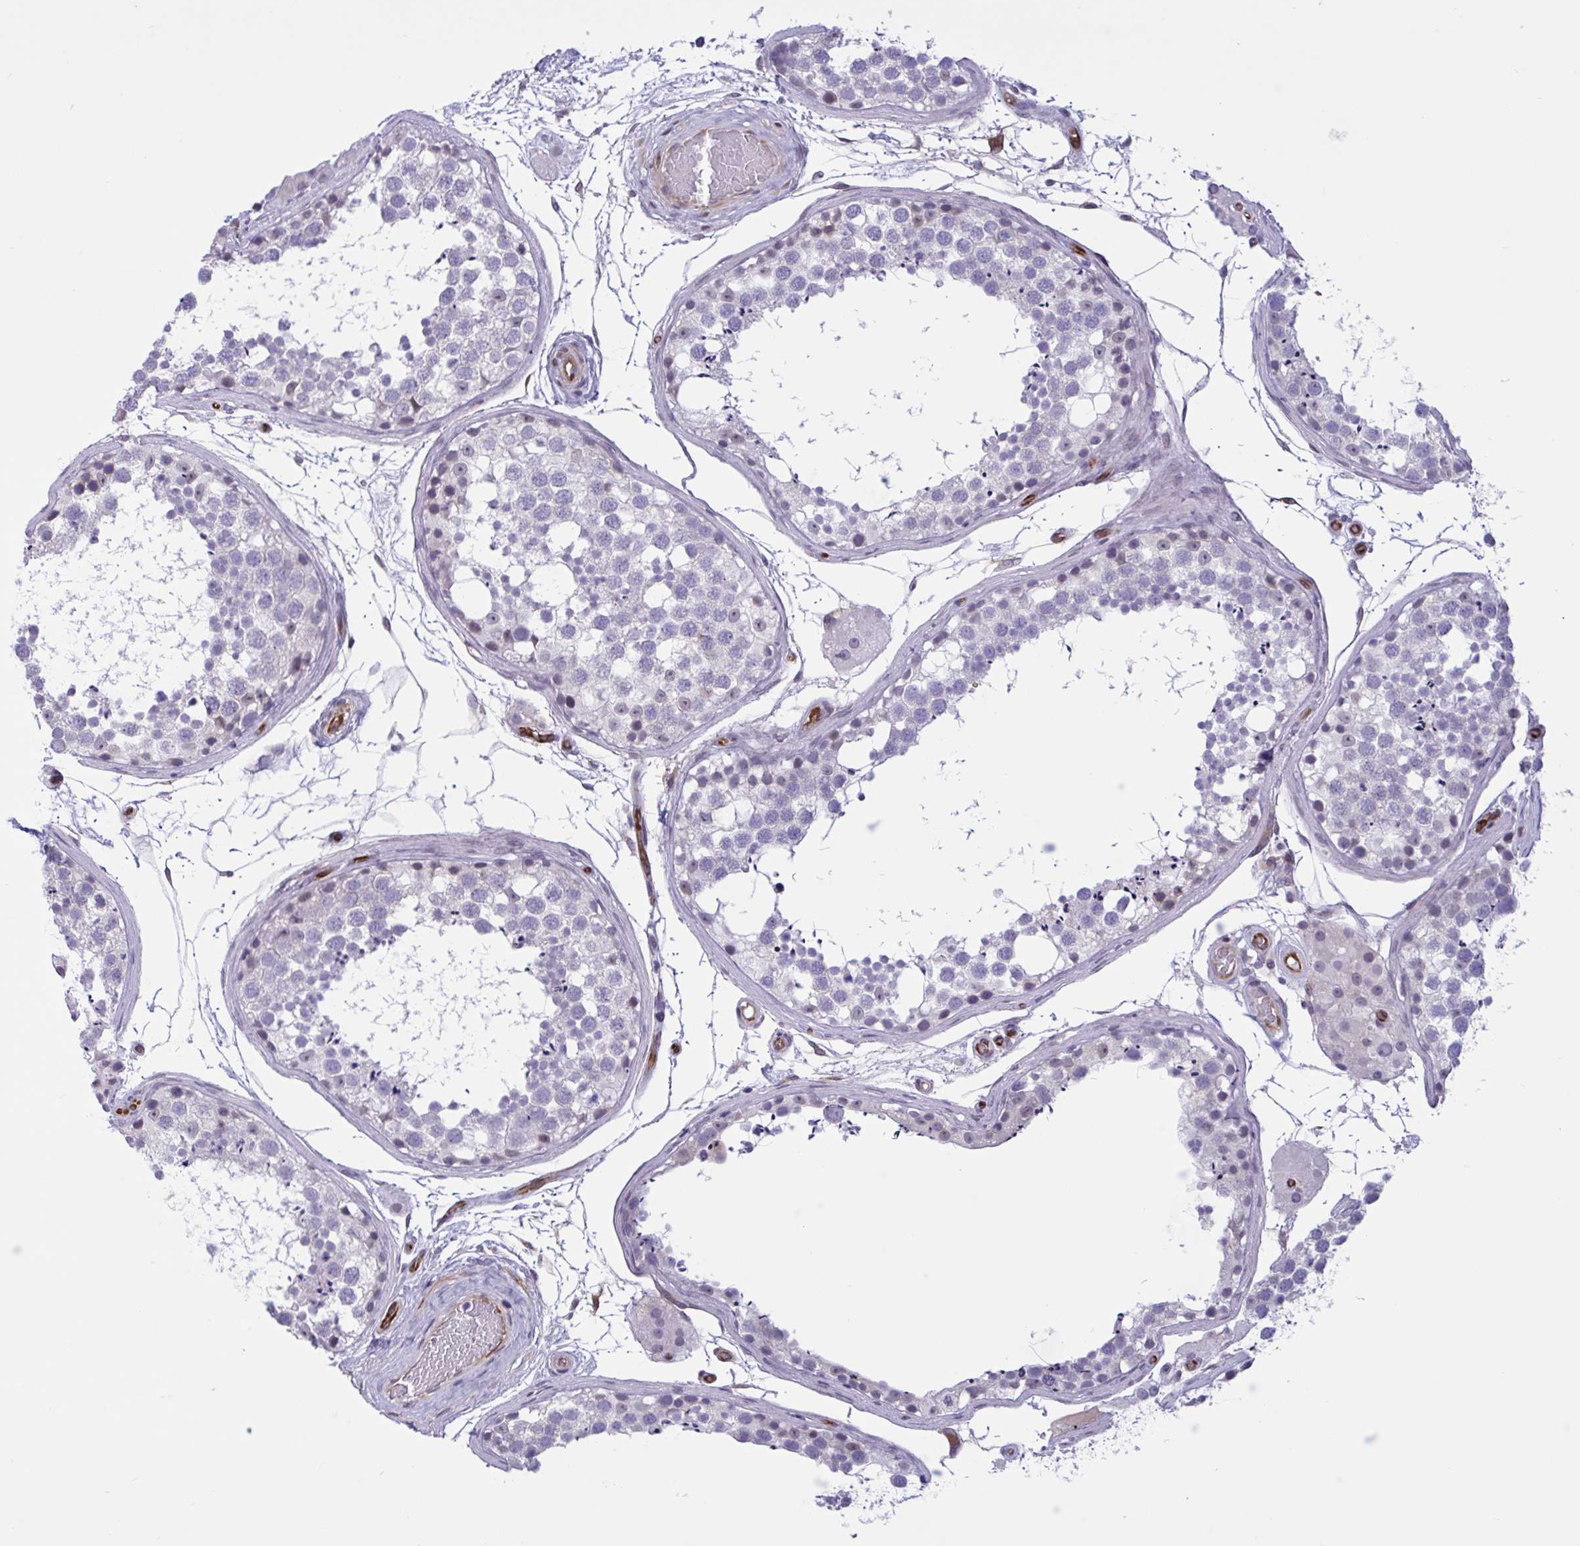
{"staining": {"intensity": "weak", "quantity": "<25%", "location": "nuclear"}, "tissue": "testis", "cell_type": "Cells in seminiferous ducts", "image_type": "normal", "snomed": [{"axis": "morphology", "description": "Normal tissue, NOS"}, {"axis": "morphology", "description": "Seminoma, NOS"}, {"axis": "topography", "description": "Testis"}], "caption": "Human testis stained for a protein using immunohistochemistry exhibits no staining in cells in seminiferous ducts.", "gene": "EML1", "patient": {"sex": "male", "age": 65}}